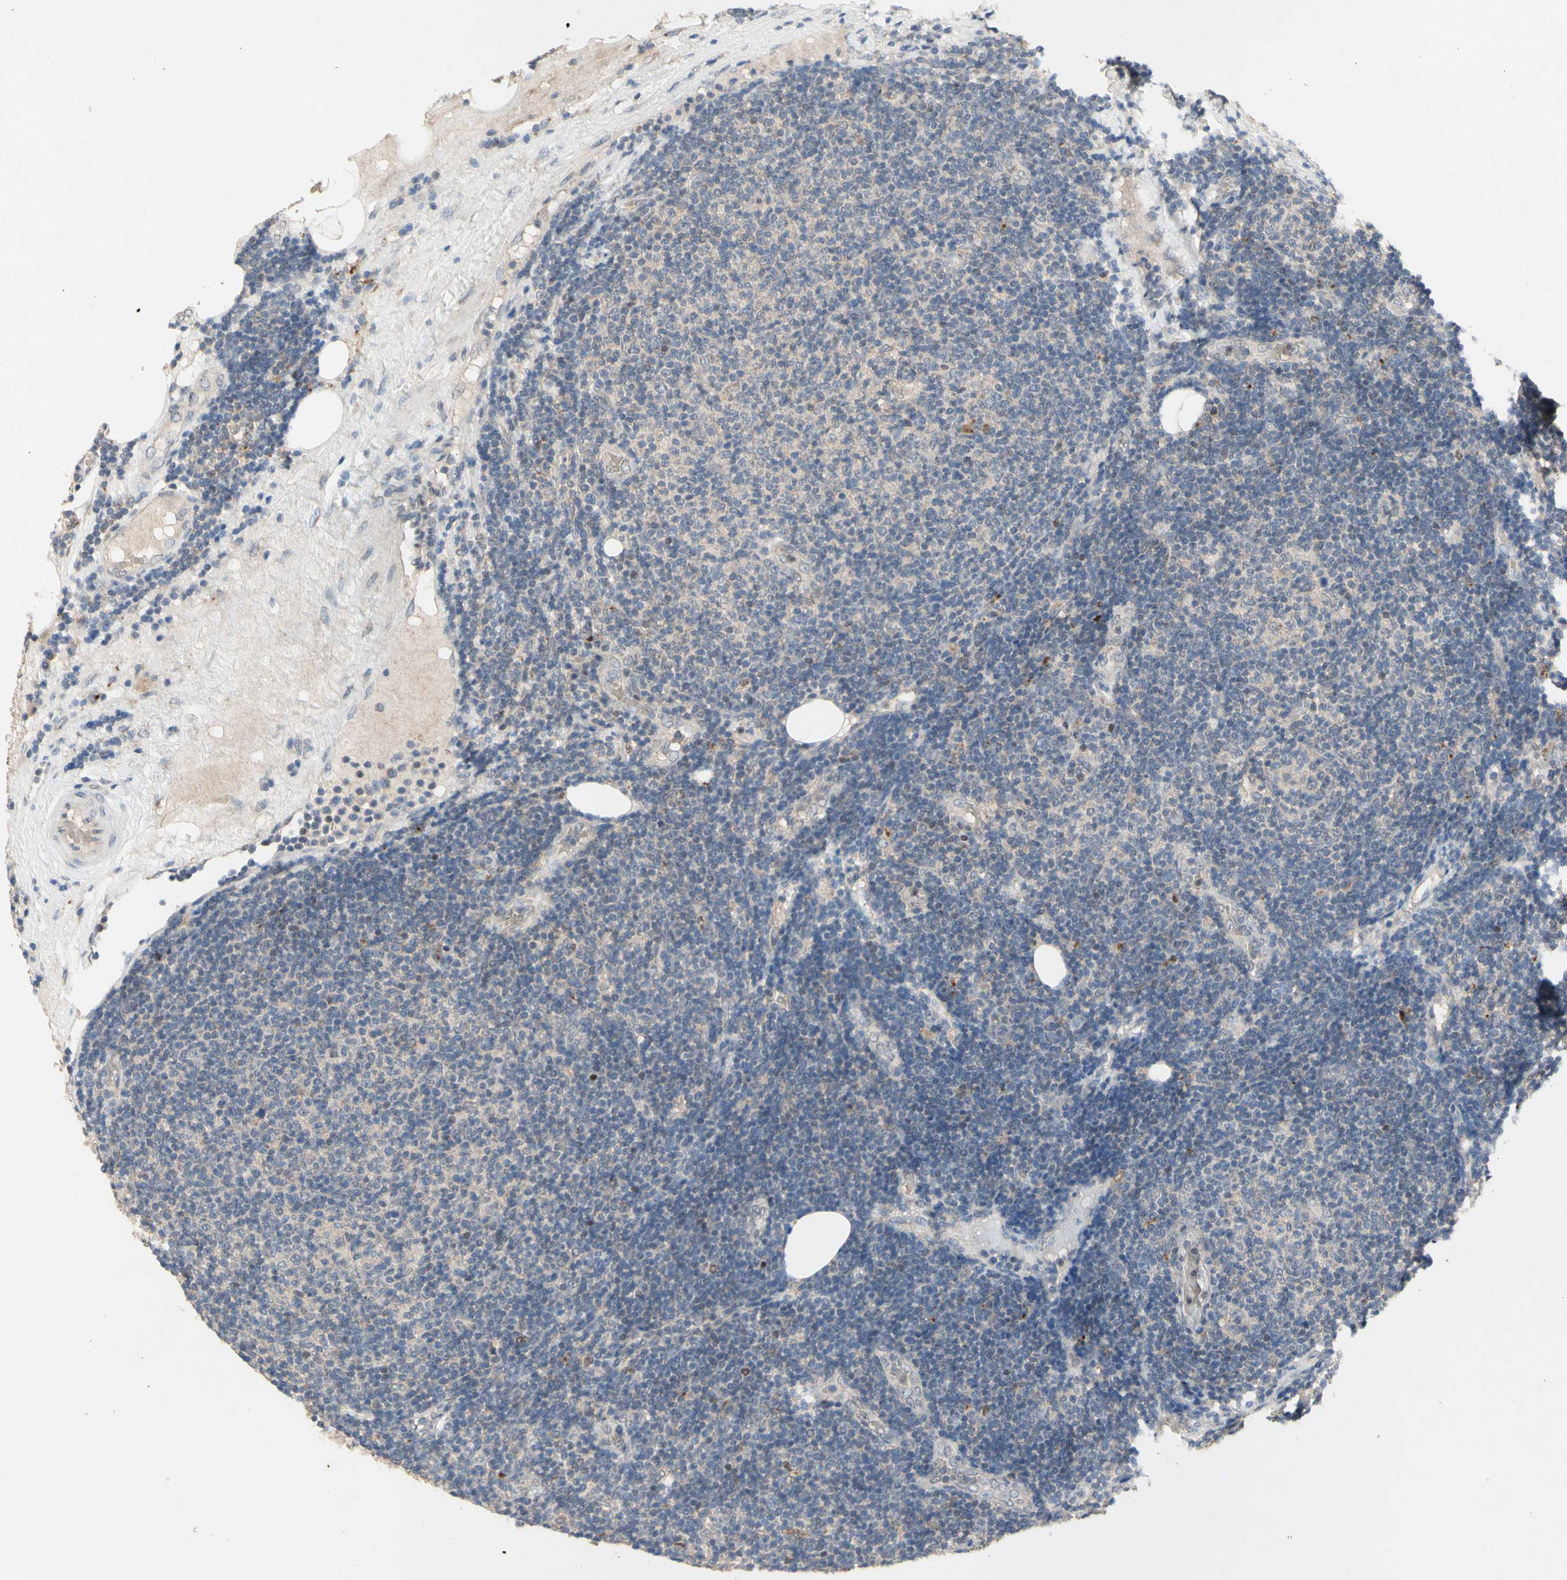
{"staining": {"intensity": "negative", "quantity": "none", "location": "none"}, "tissue": "lymphoma", "cell_type": "Tumor cells", "image_type": "cancer", "snomed": [{"axis": "morphology", "description": "Malignant lymphoma, non-Hodgkin's type, Low grade"}, {"axis": "topography", "description": "Lymph node"}], "caption": "Immunohistochemical staining of lymphoma reveals no significant expression in tumor cells.", "gene": "NLRP1", "patient": {"sex": "male", "age": 83}}